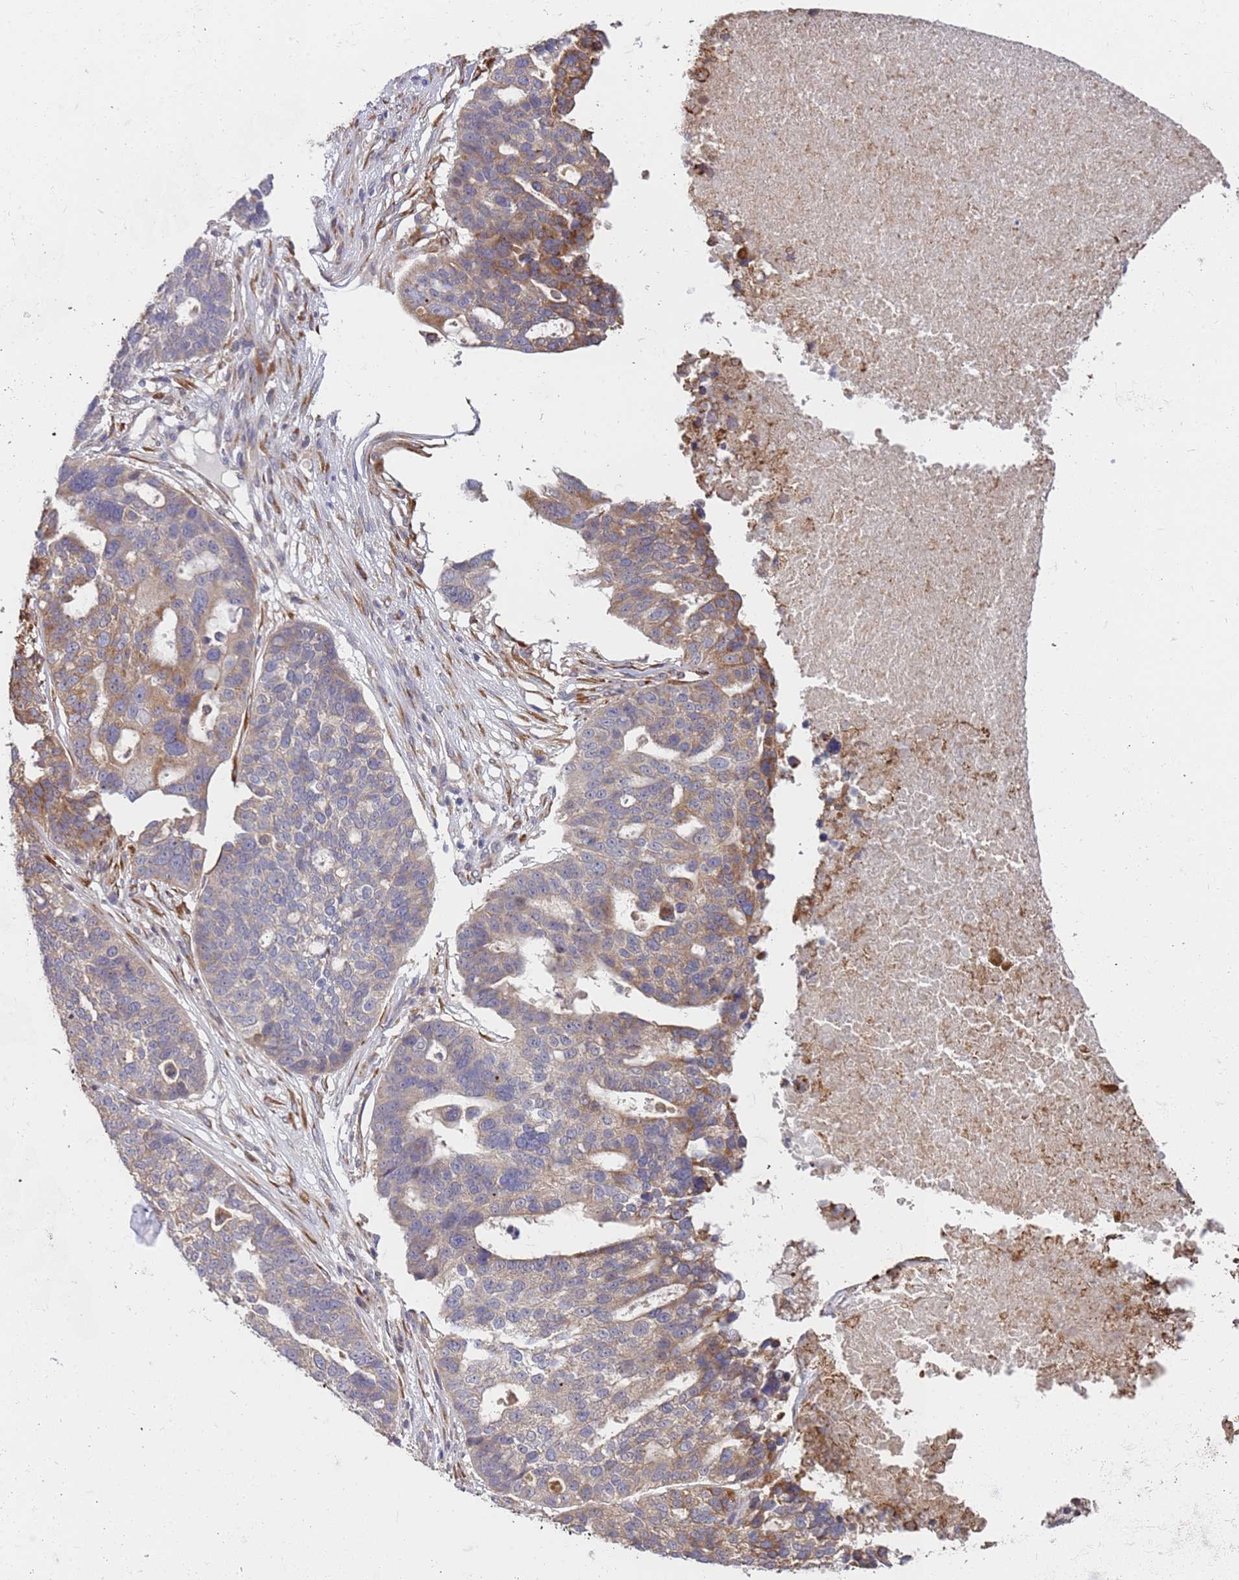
{"staining": {"intensity": "moderate", "quantity": "25%-75%", "location": "cytoplasmic/membranous"}, "tissue": "ovarian cancer", "cell_type": "Tumor cells", "image_type": "cancer", "snomed": [{"axis": "morphology", "description": "Cystadenocarcinoma, serous, NOS"}, {"axis": "topography", "description": "Ovary"}], "caption": "Protein staining demonstrates moderate cytoplasmic/membranous staining in approximately 25%-75% of tumor cells in ovarian serous cystadenocarcinoma.", "gene": "VRK2", "patient": {"sex": "female", "age": 59}}